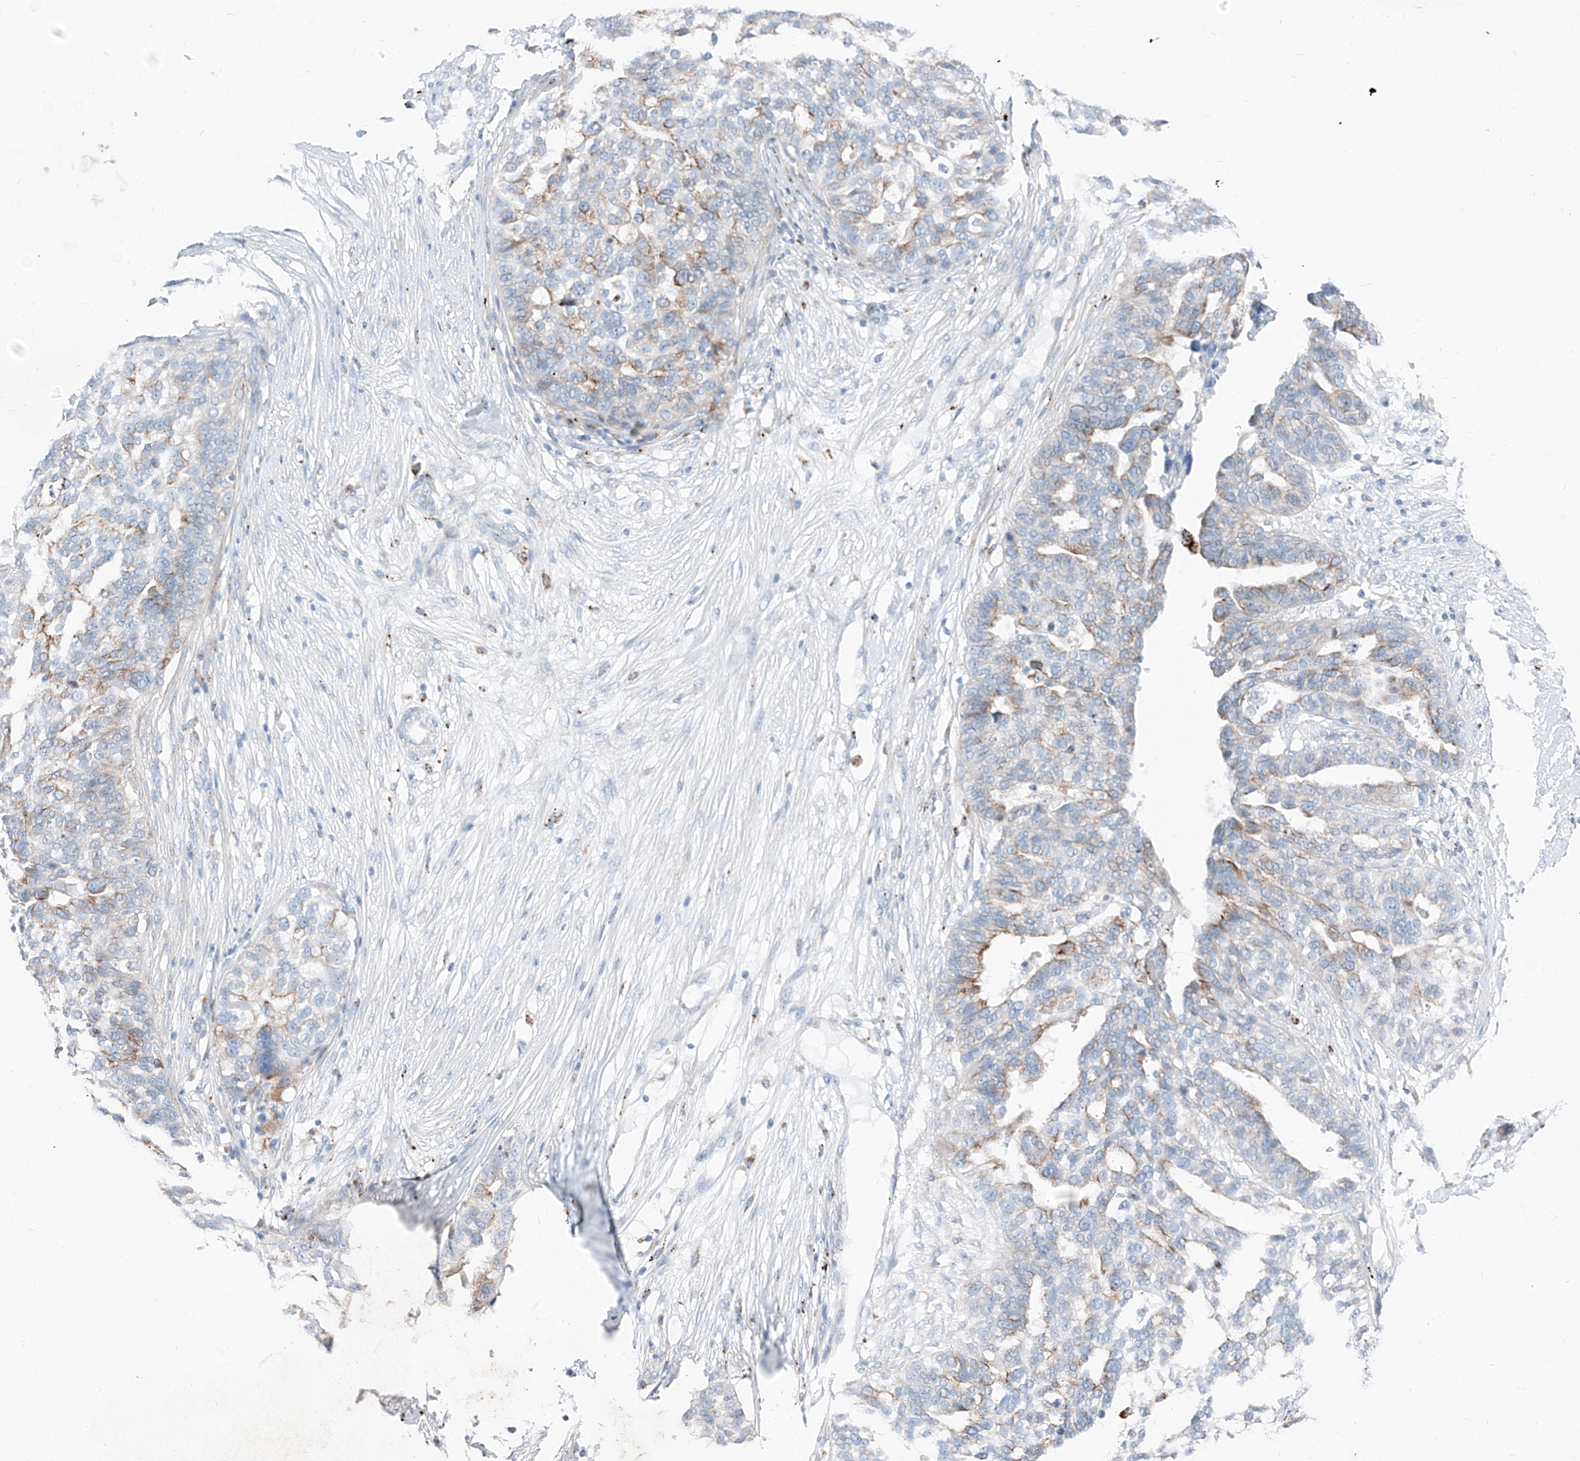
{"staining": {"intensity": "moderate", "quantity": "<25%", "location": "cytoplasmic/membranous"}, "tissue": "ovarian cancer", "cell_type": "Tumor cells", "image_type": "cancer", "snomed": [{"axis": "morphology", "description": "Cystadenocarcinoma, serous, NOS"}, {"axis": "topography", "description": "Ovary"}], "caption": "A low amount of moderate cytoplasmic/membranous positivity is appreciated in about <25% of tumor cells in ovarian serous cystadenocarcinoma tissue.", "gene": "GPR137C", "patient": {"sex": "female", "age": 59}}